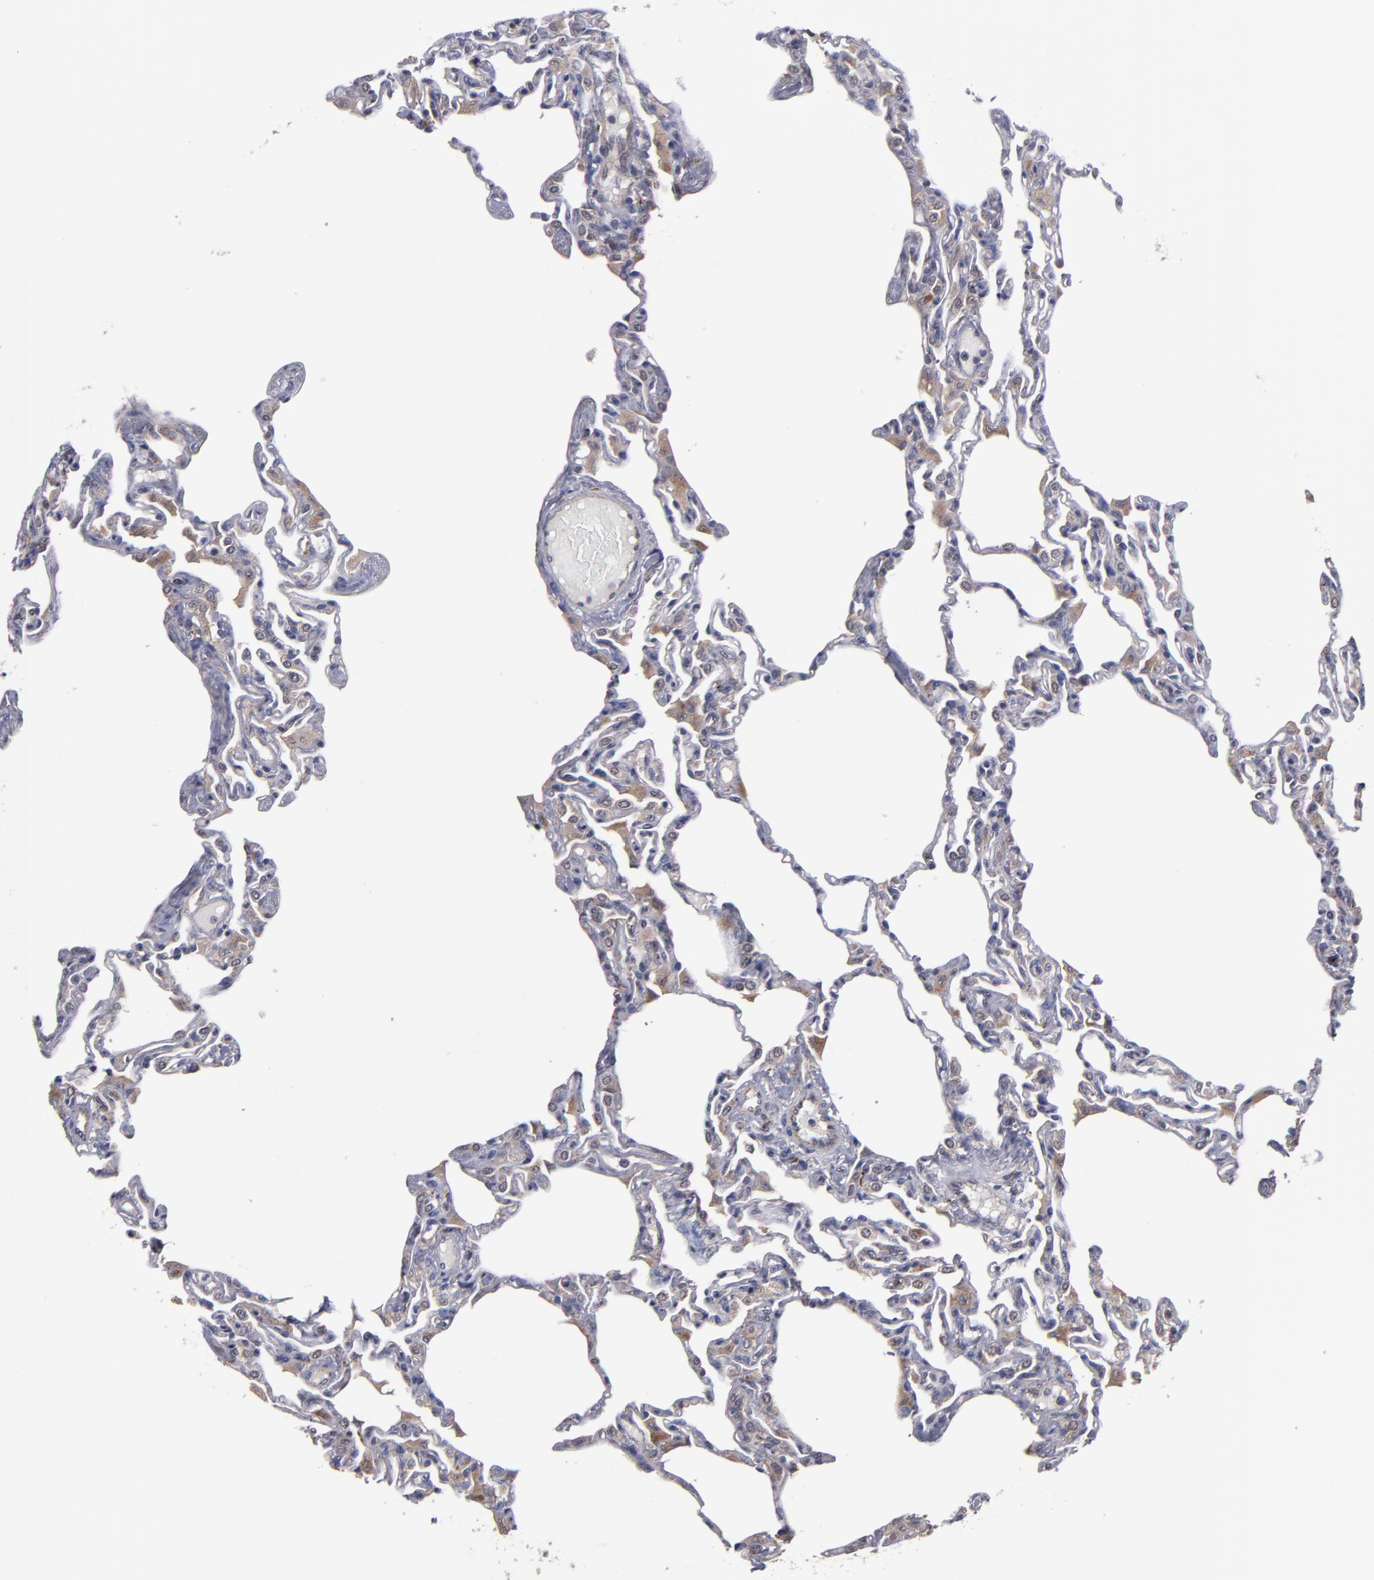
{"staining": {"intensity": "moderate", "quantity": "25%-75%", "location": "cytoplasmic/membranous"}, "tissue": "lung", "cell_type": "Alveolar cells", "image_type": "normal", "snomed": [{"axis": "morphology", "description": "Normal tissue, NOS"}, {"axis": "topography", "description": "Lung"}], "caption": "IHC (DAB) staining of normal lung displays moderate cytoplasmic/membranous protein positivity in approximately 25%-75% of alveolar cells. The protein is stained brown, and the nuclei are stained in blue (DAB (3,3'-diaminobenzidine) IHC with brightfield microscopy, high magnification).", "gene": "CTSO", "patient": {"sex": "female", "age": 49}}